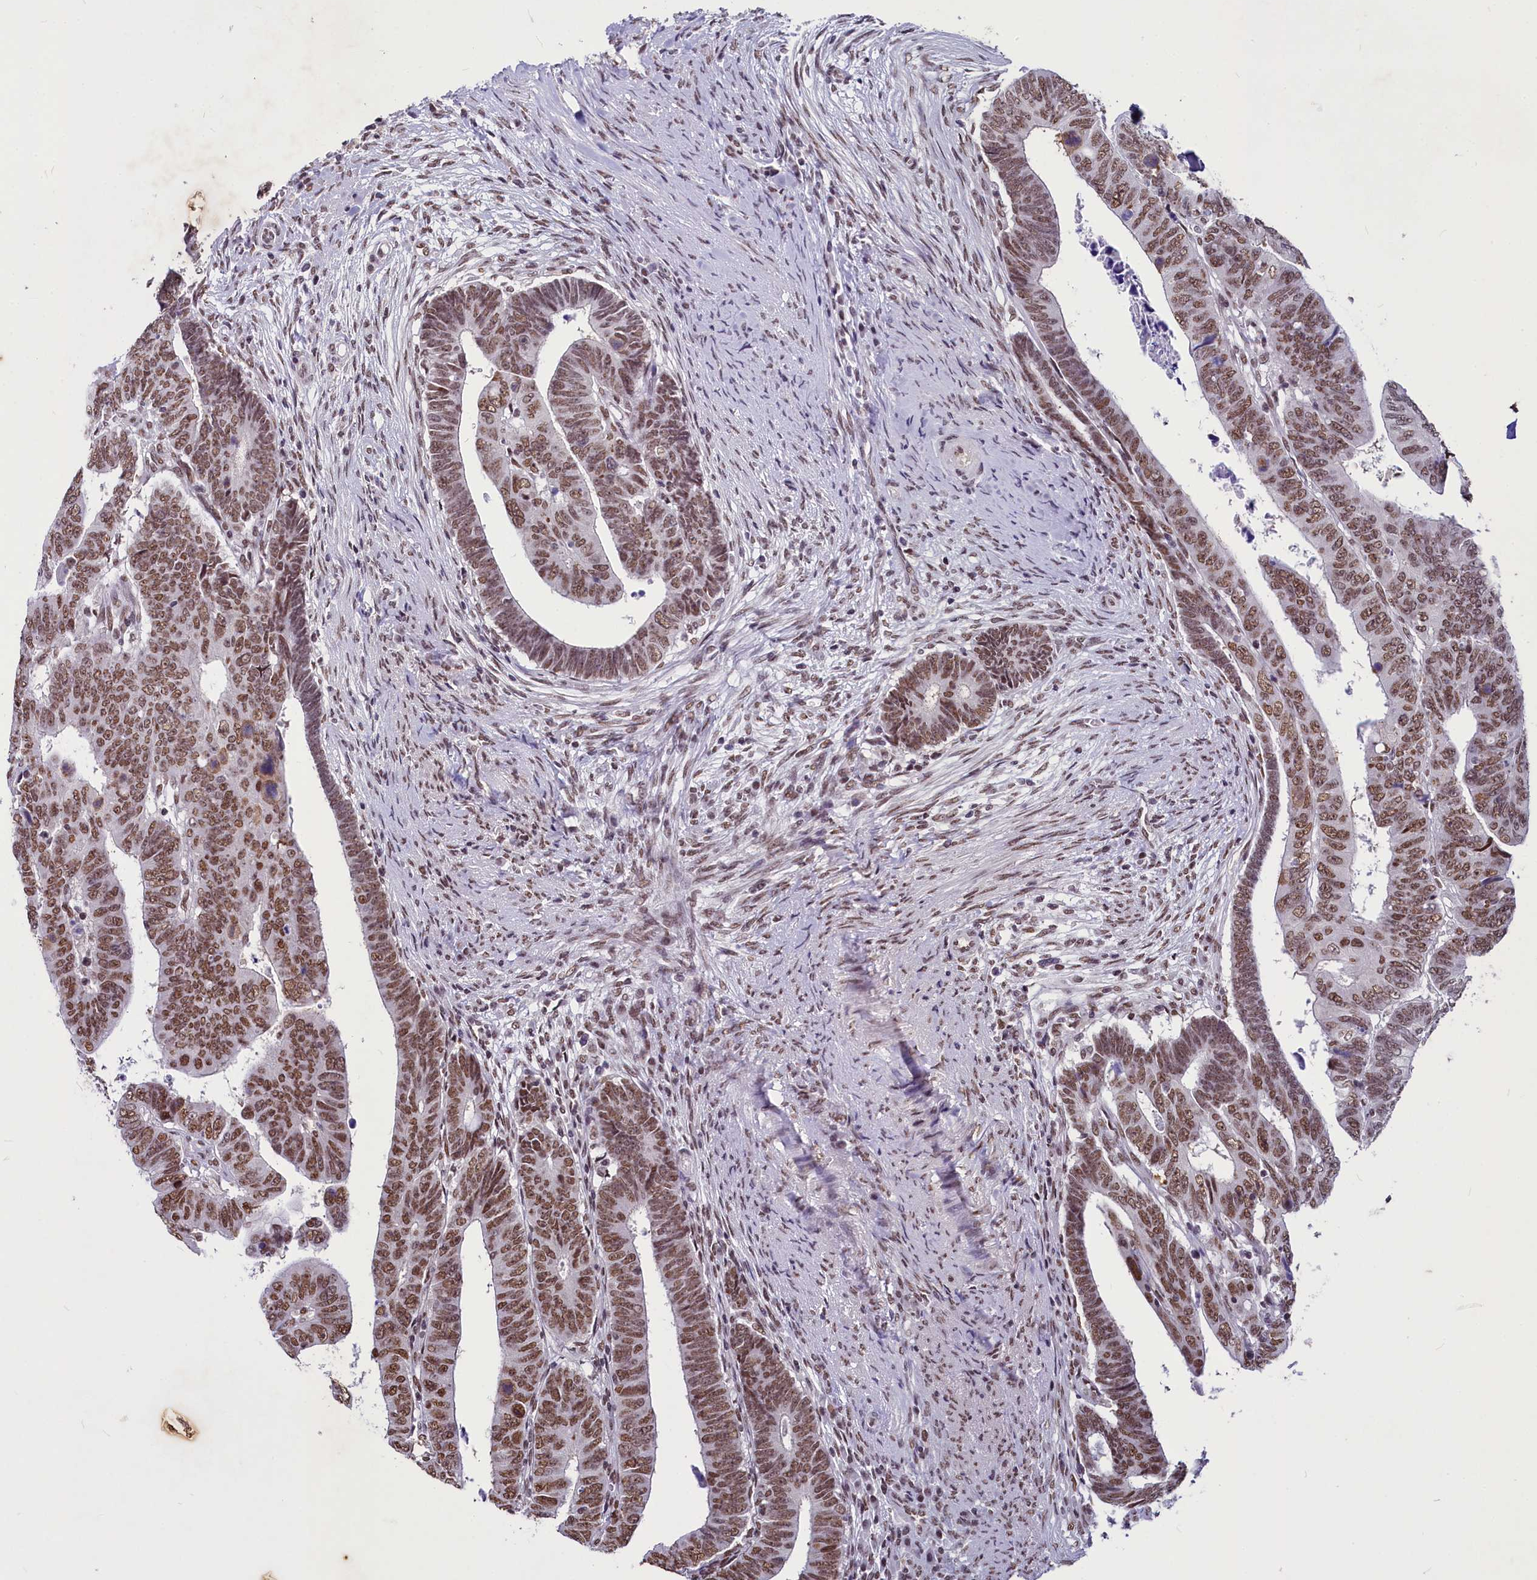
{"staining": {"intensity": "moderate", "quantity": ">75%", "location": "nuclear"}, "tissue": "colorectal cancer", "cell_type": "Tumor cells", "image_type": "cancer", "snomed": [{"axis": "morphology", "description": "Normal tissue, NOS"}, {"axis": "morphology", "description": "Adenocarcinoma, NOS"}, {"axis": "topography", "description": "Rectum"}], "caption": "Immunohistochemical staining of human colorectal cancer displays medium levels of moderate nuclear expression in approximately >75% of tumor cells. (DAB (3,3'-diaminobenzidine) IHC, brown staining for protein, blue staining for nuclei).", "gene": "PARPBP", "patient": {"sex": "female", "age": 65}}